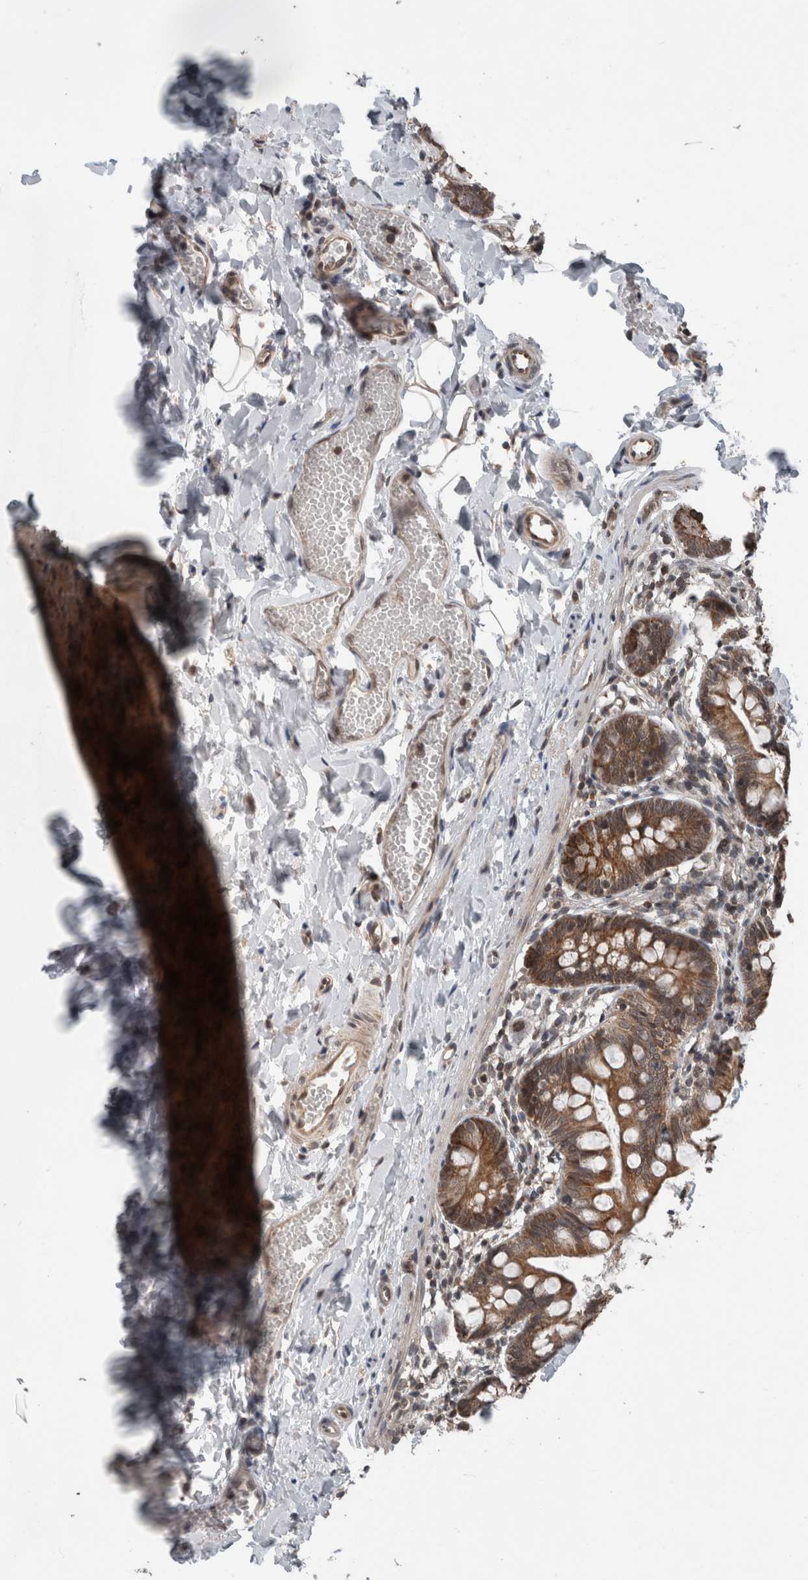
{"staining": {"intensity": "strong", "quantity": ">75%", "location": "cytoplasmic/membranous,nuclear"}, "tissue": "small intestine", "cell_type": "Glandular cells", "image_type": "normal", "snomed": [{"axis": "morphology", "description": "Normal tissue, NOS"}, {"axis": "topography", "description": "Small intestine"}], "caption": "Small intestine stained for a protein (brown) demonstrates strong cytoplasmic/membranous,nuclear positive staining in approximately >75% of glandular cells.", "gene": "ENY2", "patient": {"sex": "male", "age": 7}}